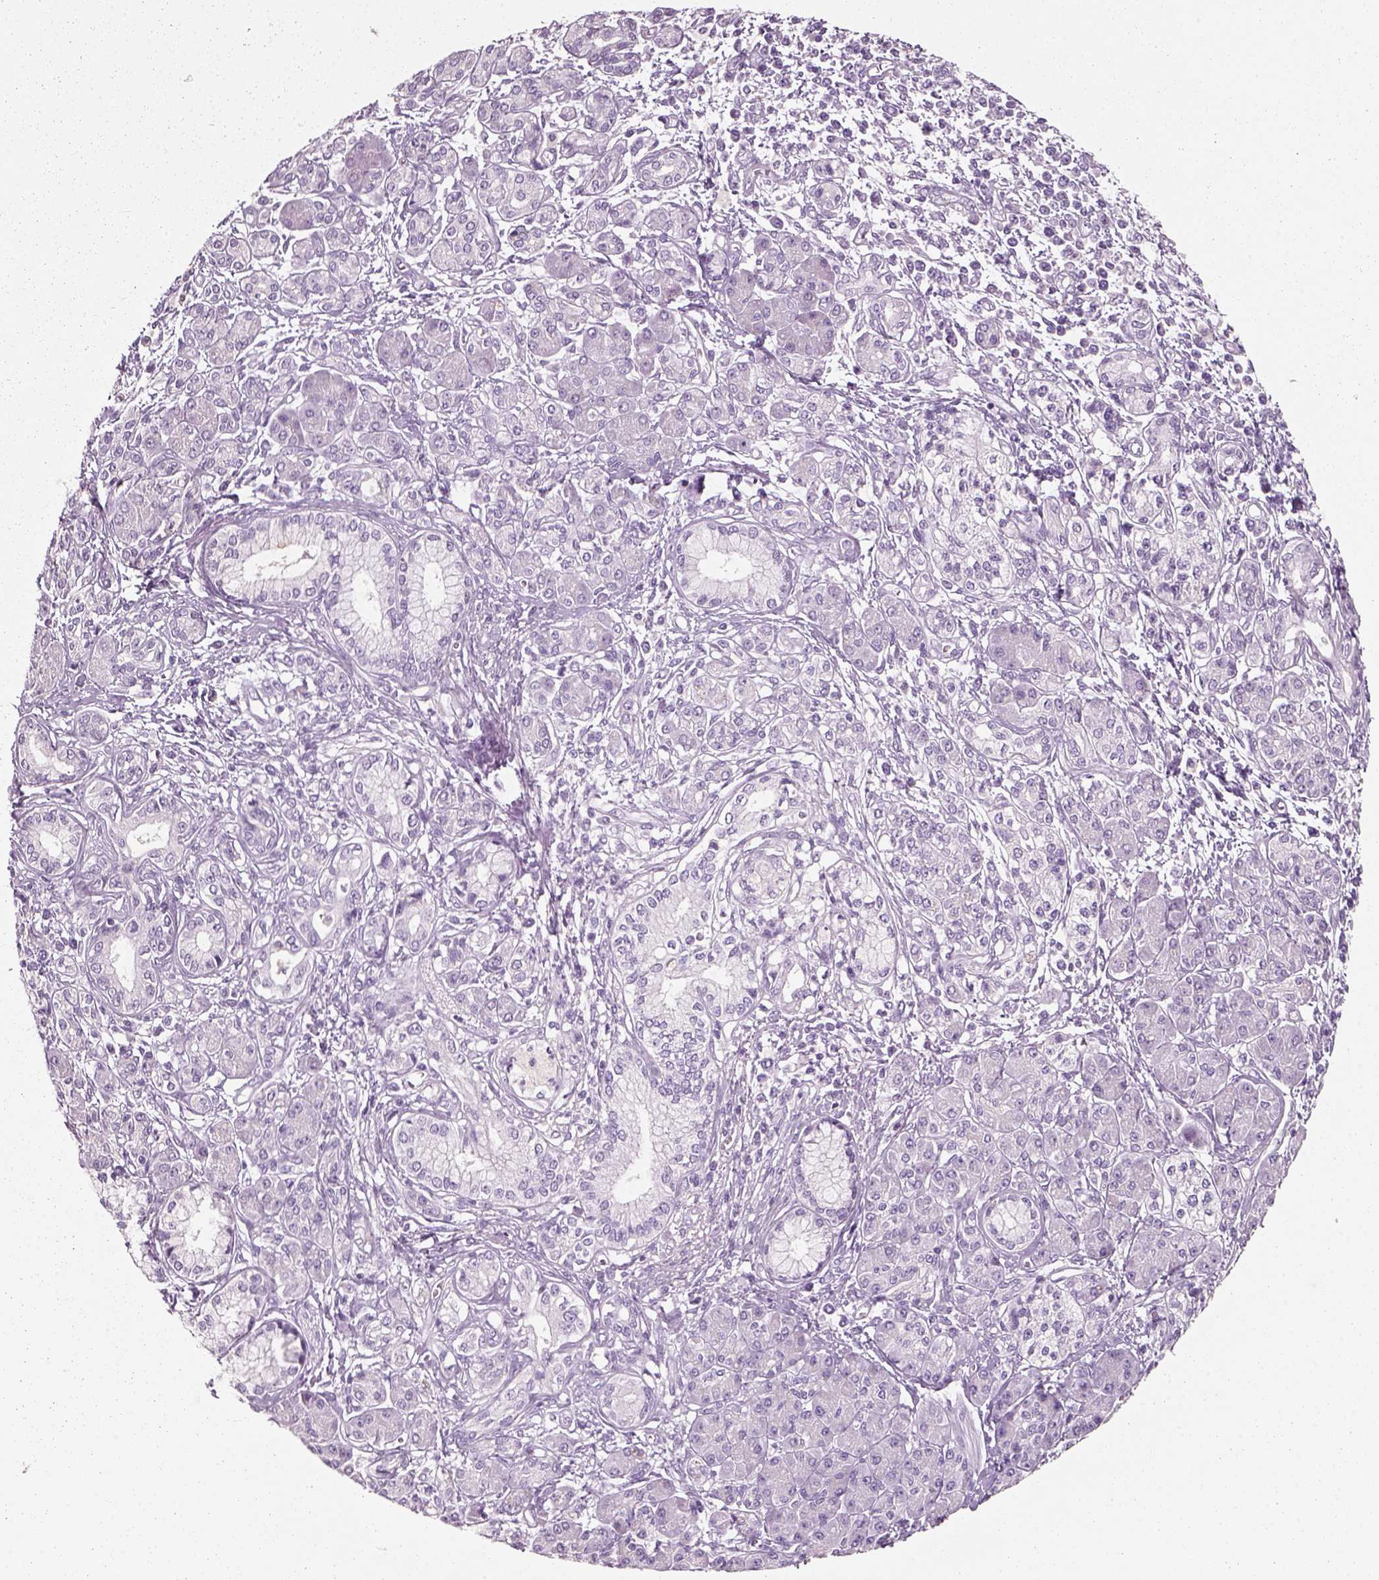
{"staining": {"intensity": "negative", "quantity": "none", "location": "none"}, "tissue": "pancreatic cancer", "cell_type": "Tumor cells", "image_type": "cancer", "snomed": [{"axis": "morphology", "description": "Adenocarcinoma, NOS"}, {"axis": "topography", "description": "Pancreas"}], "caption": "Pancreatic adenocarcinoma stained for a protein using immunohistochemistry reveals no expression tumor cells.", "gene": "SLC6A2", "patient": {"sex": "male", "age": 70}}